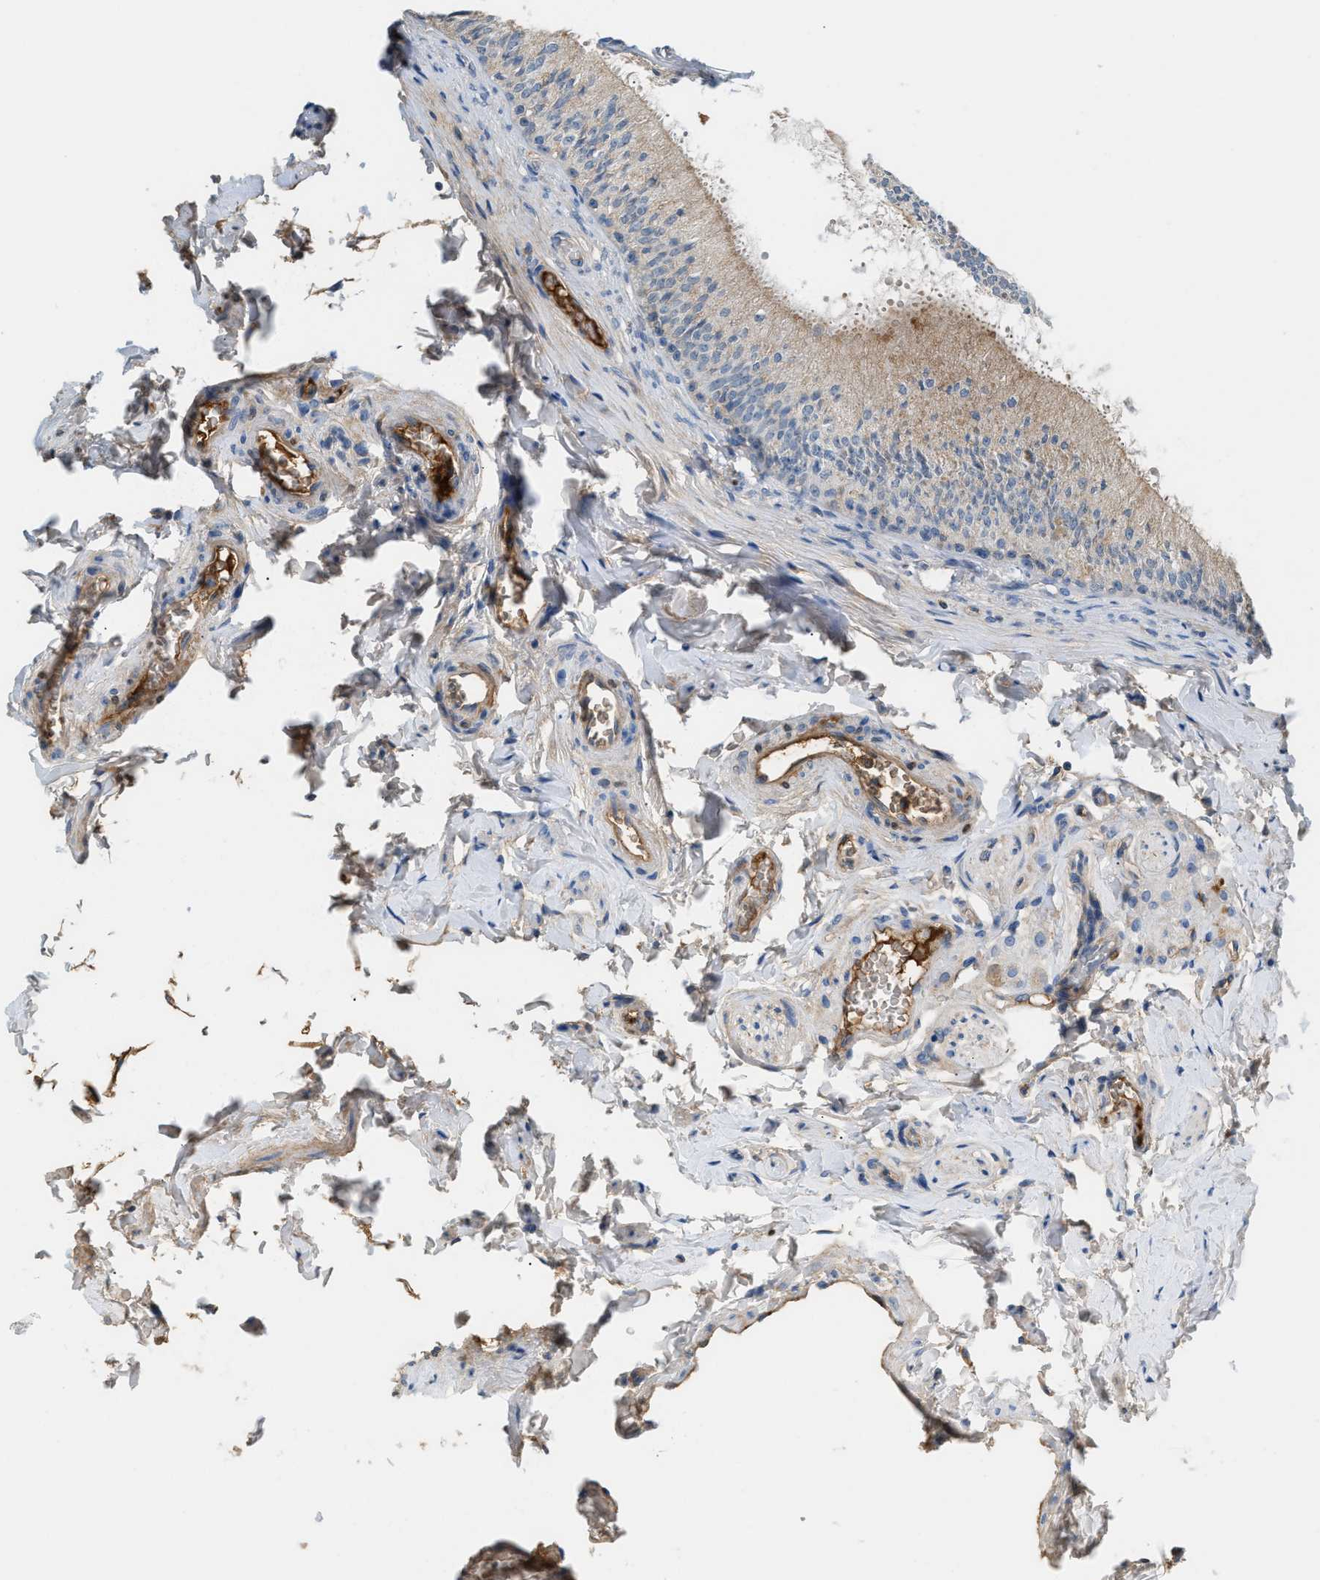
{"staining": {"intensity": "strong", "quantity": "<25%", "location": "cytoplasmic/membranous"}, "tissue": "epididymis", "cell_type": "Glandular cells", "image_type": "normal", "snomed": [{"axis": "morphology", "description": "Normal tissue, NOS"}, {"axis": "topography", "description": "Testis"}, {"axis": "topography", "description": "Epididymis"}], "caption": "Protein staining of unremarkable epididymis exhibits strong cytoplasmic/membranous expression in about <25% of glandular cells.", "gene": "CFI", "patient": {"sex": "male", "age": 36}}